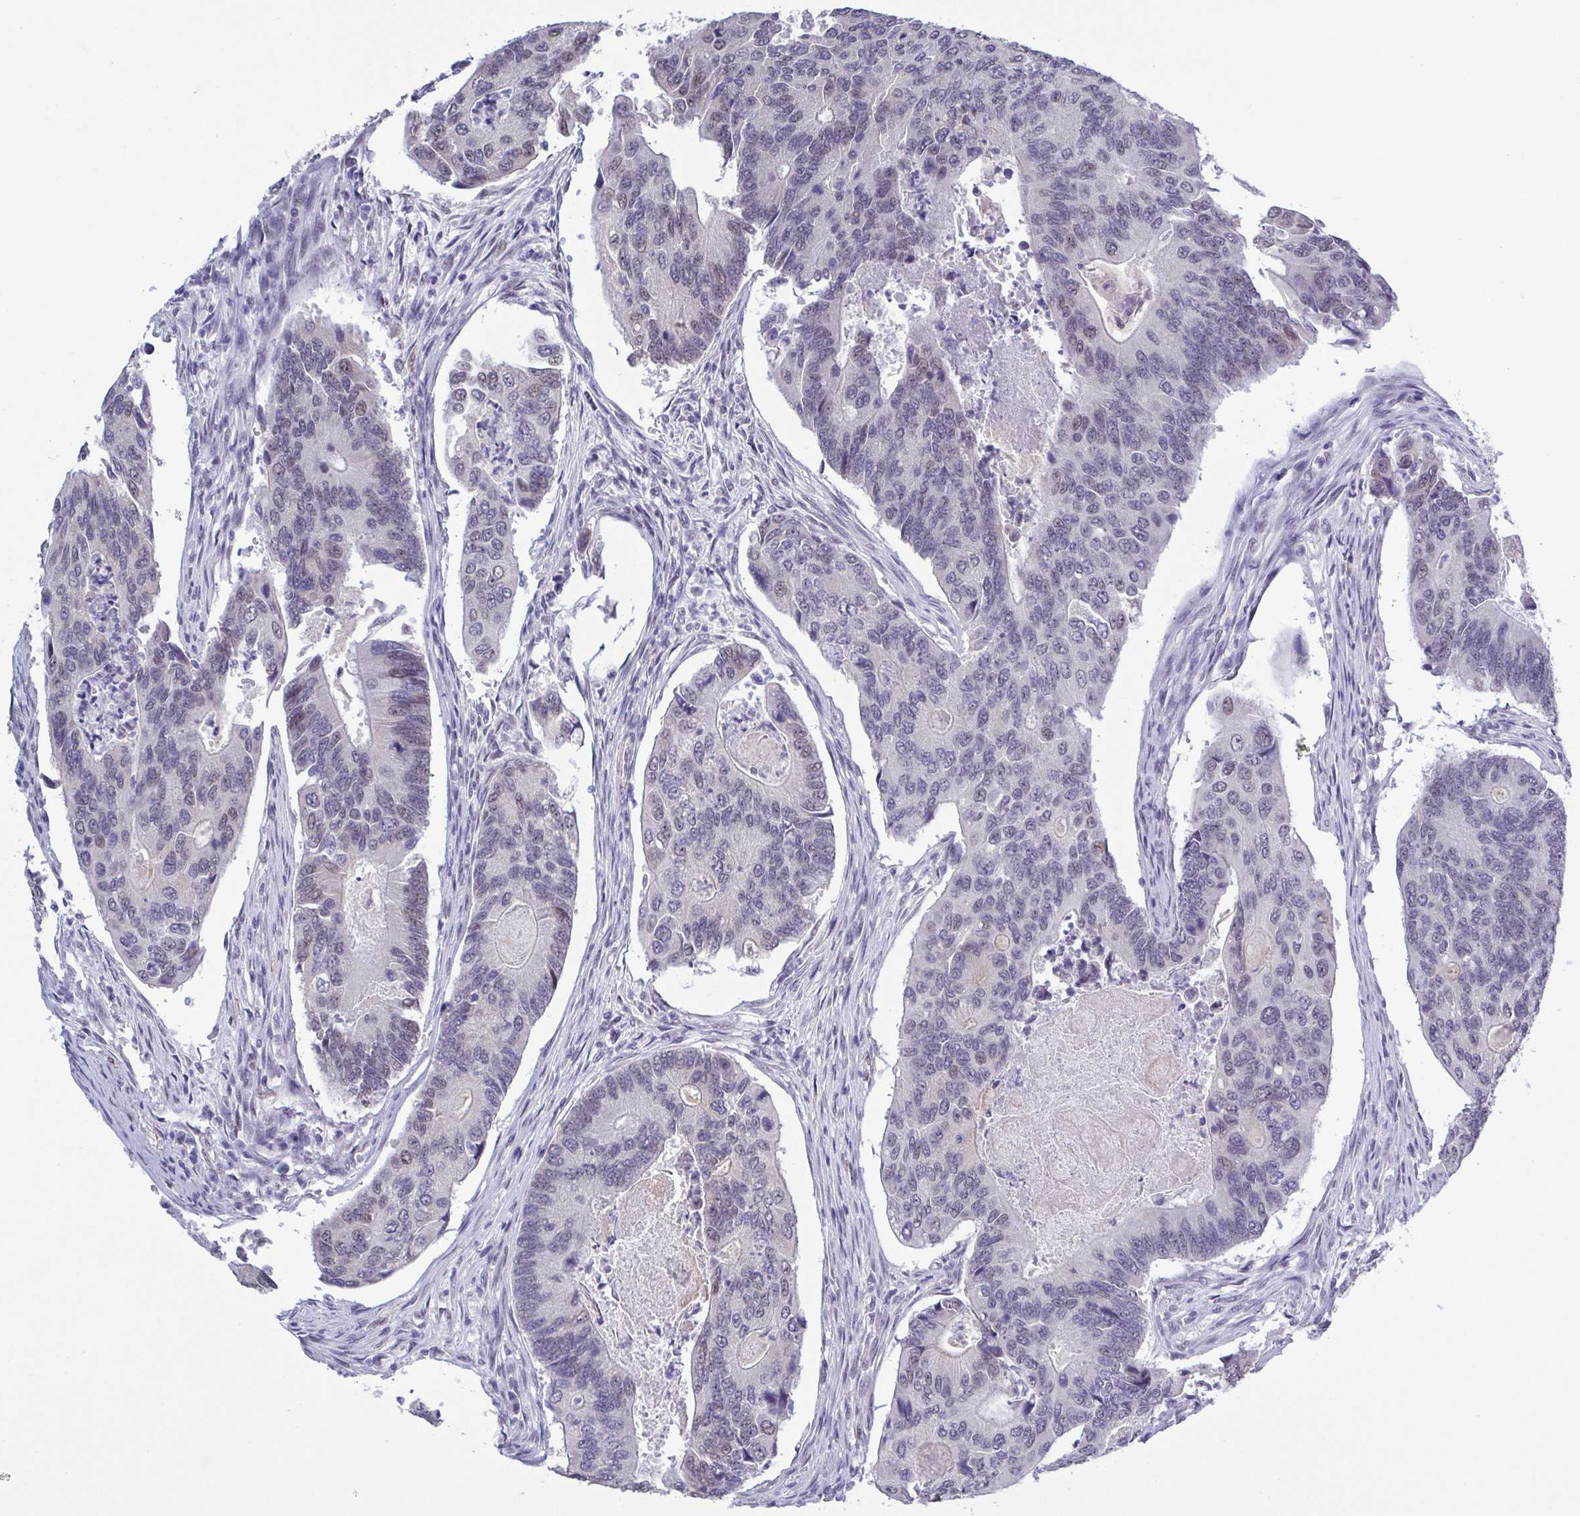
{"staining": {"intensity": "weak", "quantity": "<25%", "location": "nuclear"}, "tissue": "colorectal cancer", "cell_type": "Tumor cells", "image_type": "cancer", "snomed": [{"axis": "morphology", "description": "Adenocarcinoma, NOS"}, {"axis": "topography", "description": "Colon"}], "caption": "Tumor cells are negative for brown protein staining in colorectal cancer.", "gene": "TMEM92", "patient": {"sex": "female", "age": 67}}